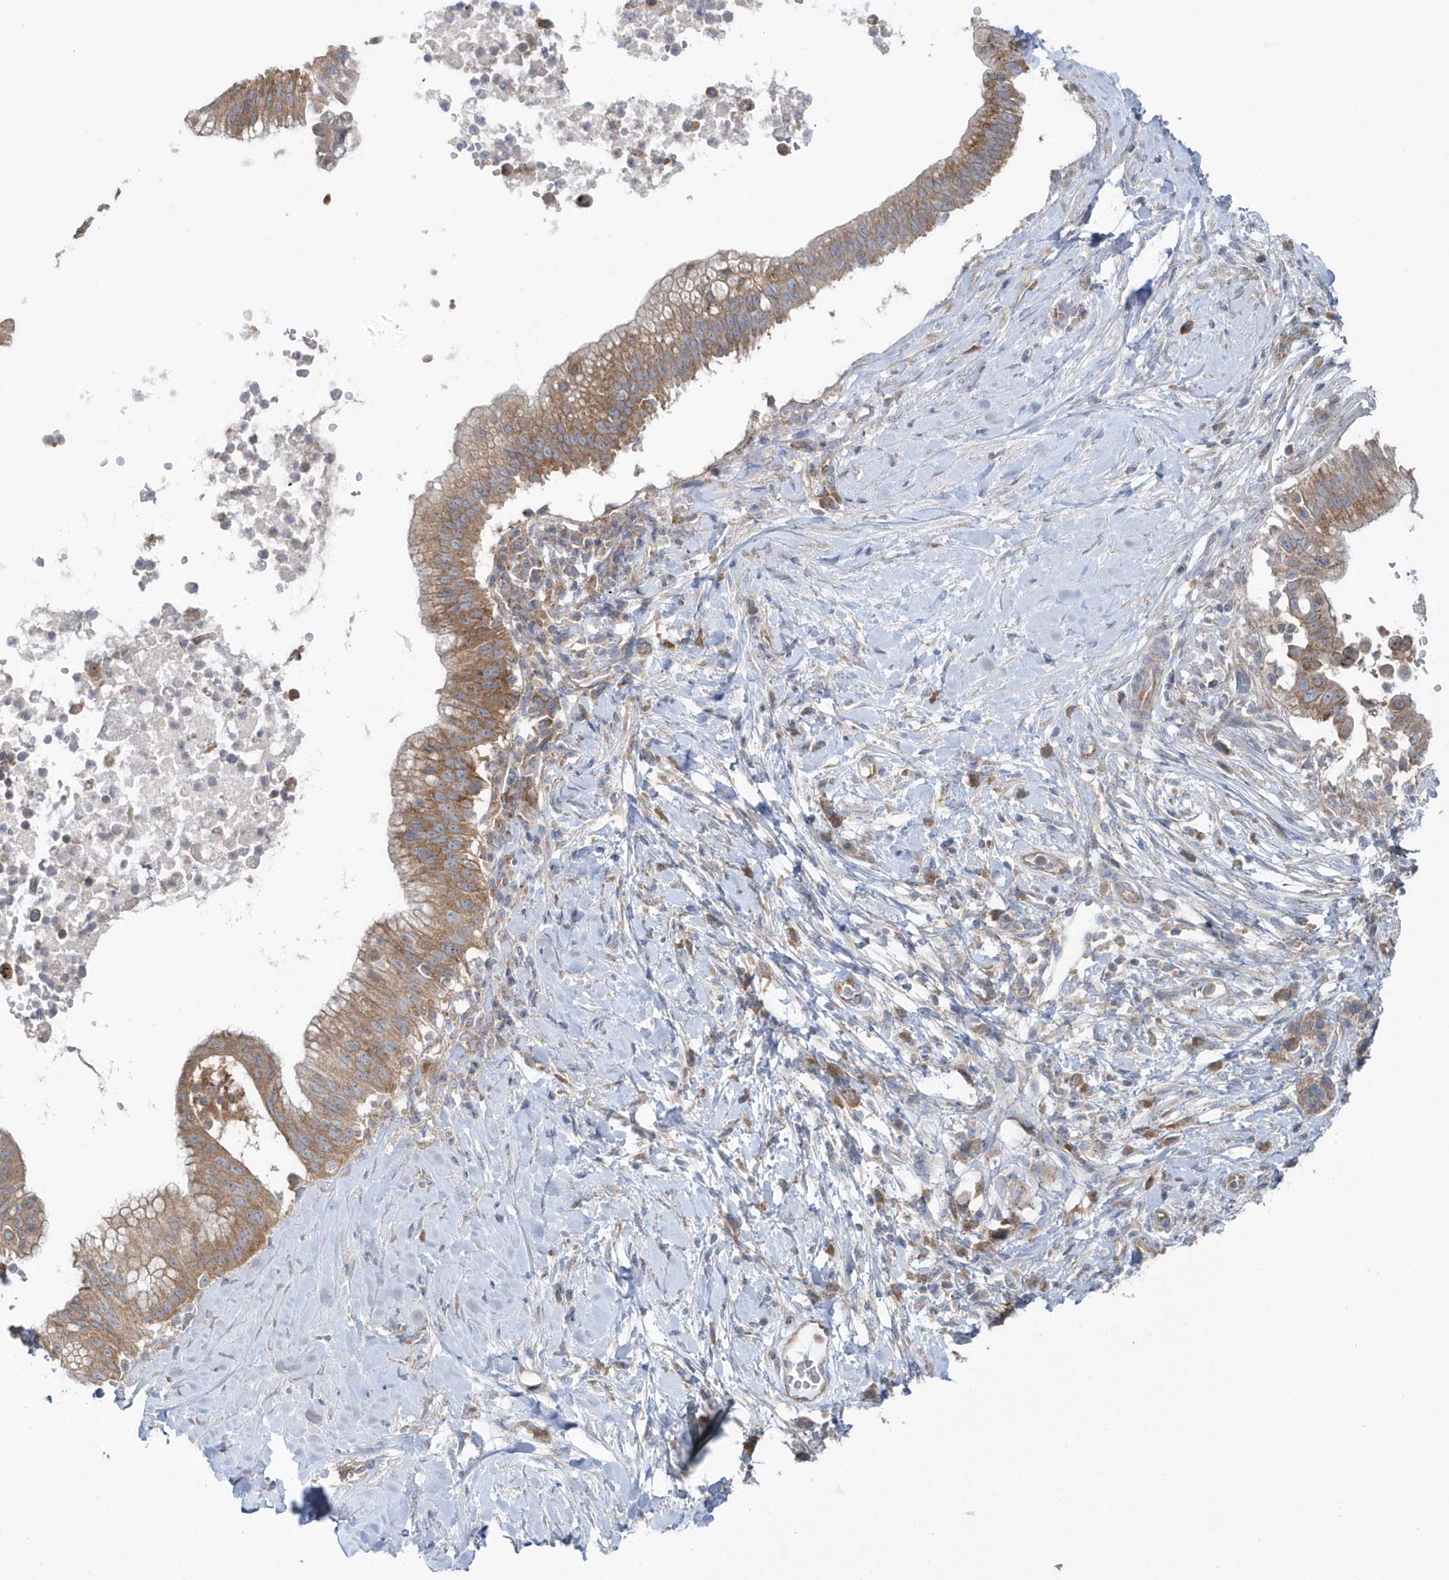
{"staining": {"intensity": "moderate", "quantity": ">75%", "location": "cytoplasmic/membranous"}, "tissue": "pancreatic cancer", "cell_type": "Tumor cells", "image_type": "cancer", "snomed": [{"axis": "morphology", "description": "Adenocarcinoma, NOS"}, {"axis": "topography", "description": "Pancreas"}], "caption": "This photomicrograph shows immunohistochemistry (IHC) staining of adenocarcinoma (pancreatic), with medium moderate cytoplasmic/membranous expression in approximately >75% of tumor cells.", "gene": "EIF3C", "patient": {"sex": "male", "age": 68}}